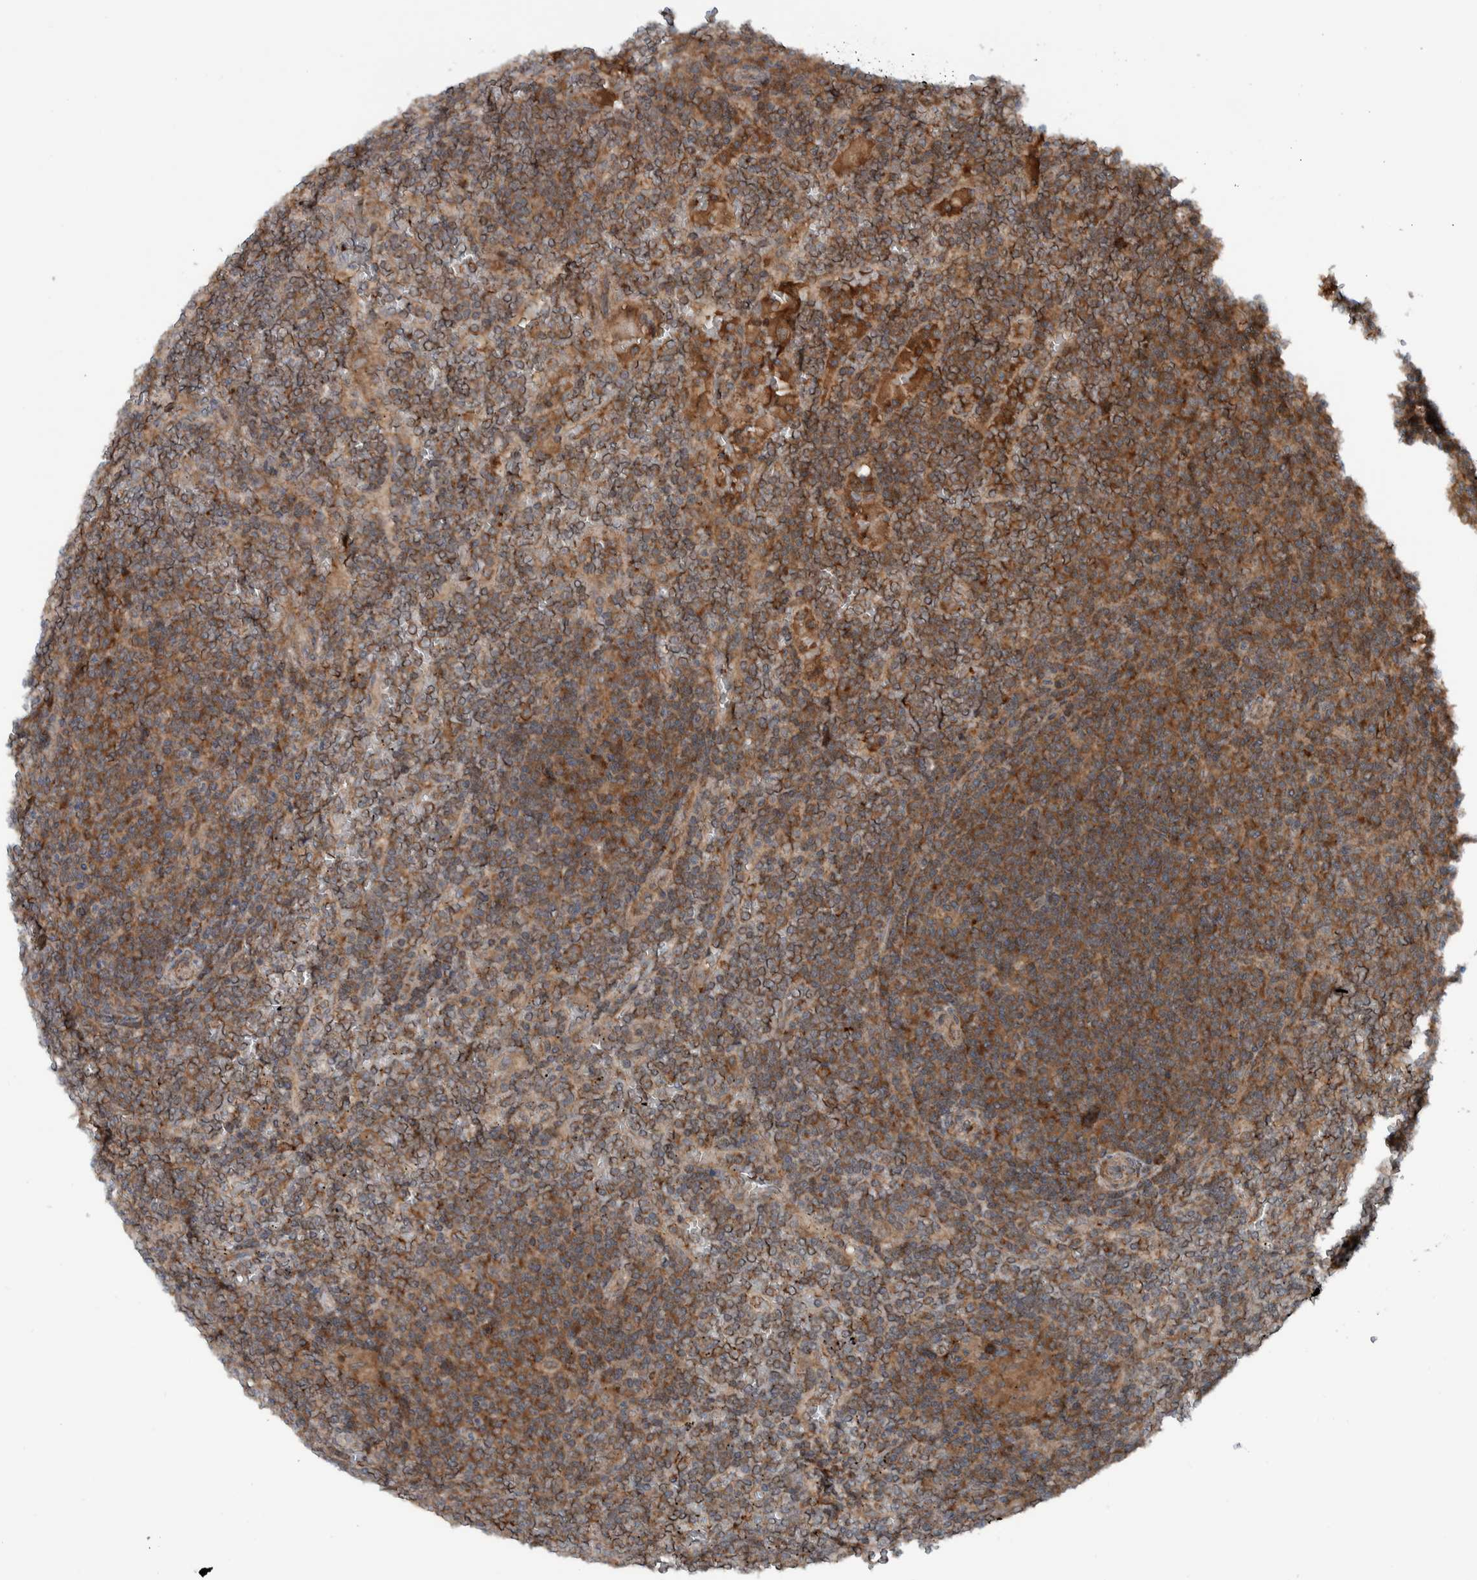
{"staining": {"intensity": "moderate", "quantity": ">75%", "location": "cytoplasmic/membranous"}, "tissue": "lymphoma", "cell_type": "Tumor cells", "image_type": "cancer", "snomed": [{"axis": "morphology", "description": "Malignant lymphoma, non-Hodgkin's type, Low grade"}, {"axis": "topography", "description": "Spleen"}], "caption": "Human low-grade malignant lymphoma, non-Hodgkin's type stained with a protein marker demonstrates moderate staining in tumor cells.", "gene": "CUEDC1", "patient": {"sex": "female", "age": 19}}